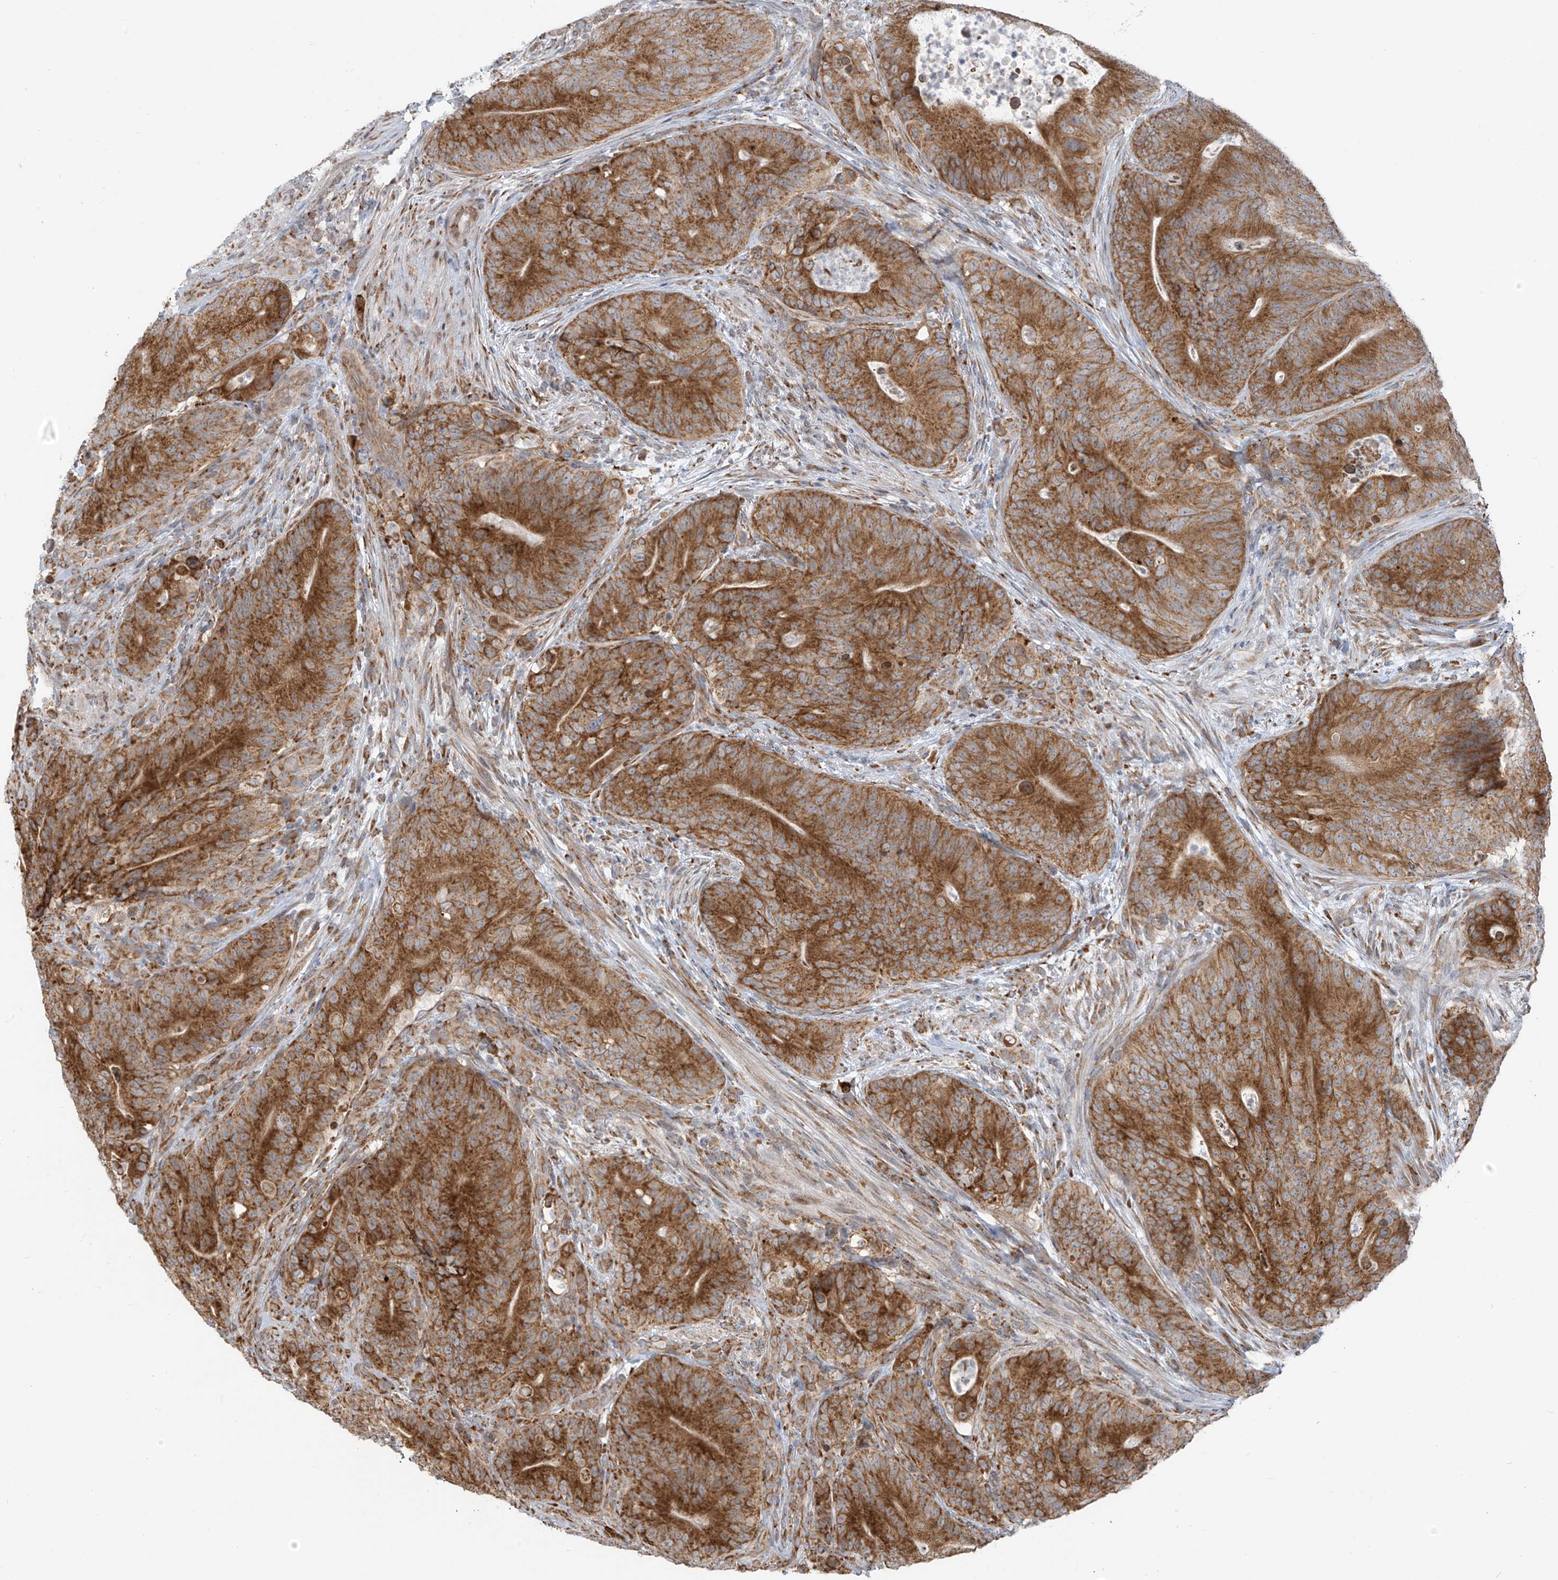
{"staining": {"intensity": "strong", "quantity": ">75%", "location": "cytoplasmic/membranous"}, "tissue": "colorectal cancer", "cell_type": "Tumor cells", "image_type": "cancer", "snomed": [{"axis": "morphology", "description": "Normal tissue, NOS"}, {"axis": "topography", "description": "Colon"}], "caption": "Colorectal cancer stained with DAB (3,3'-diaminobenzidine) immunohistochemistry (IHC) exhibits high levels of strong cytoplasmic/membranous expression in about >75% of tumor cells. (DAB (3,3'-diaminobenzidine) = brown stain, brightfield microscopy at high magnification).", "gene": "KATNIP", "patient": {"sex": "female", "age": 82}}